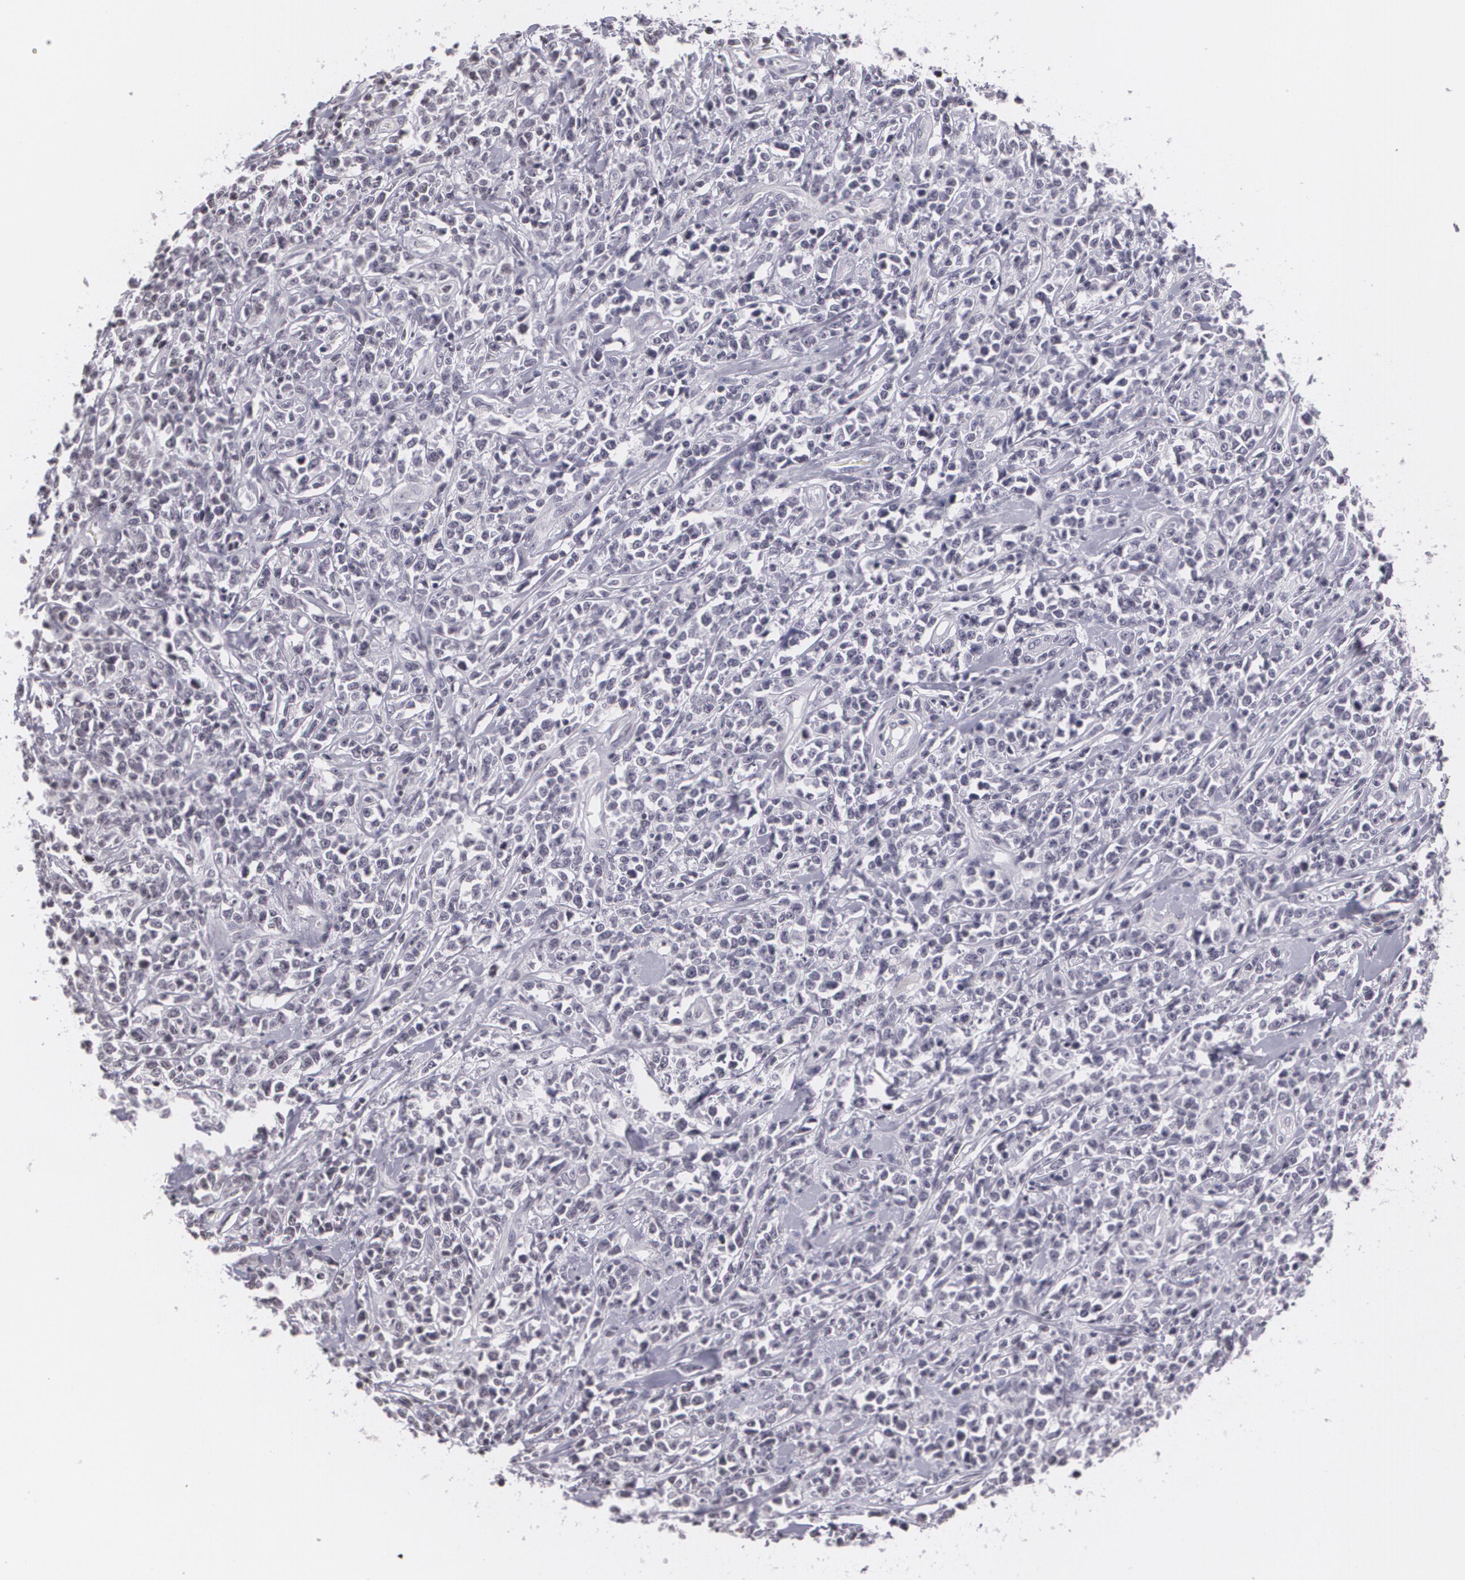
{"staining": {"intensity": "negative", "quantity": "none", "location": "none"}, "tissue": "lymphoma", "cell_type": "Tumor cells", "image_type": "cancer", "snomed": [{"axis": "morphology", "description": "Malignant lymphoma, non-Hodgkin's type, High grade"}, {"axis": "topography", "description": "Colon"}], "caption": "High-grade malignant lymphoma, non-Hodgkin's type stained for a protein using IHC demonstrates no positivity tumor cells.", "gene": "MUC1", "patient": {"sex": "male", "age": 82}}